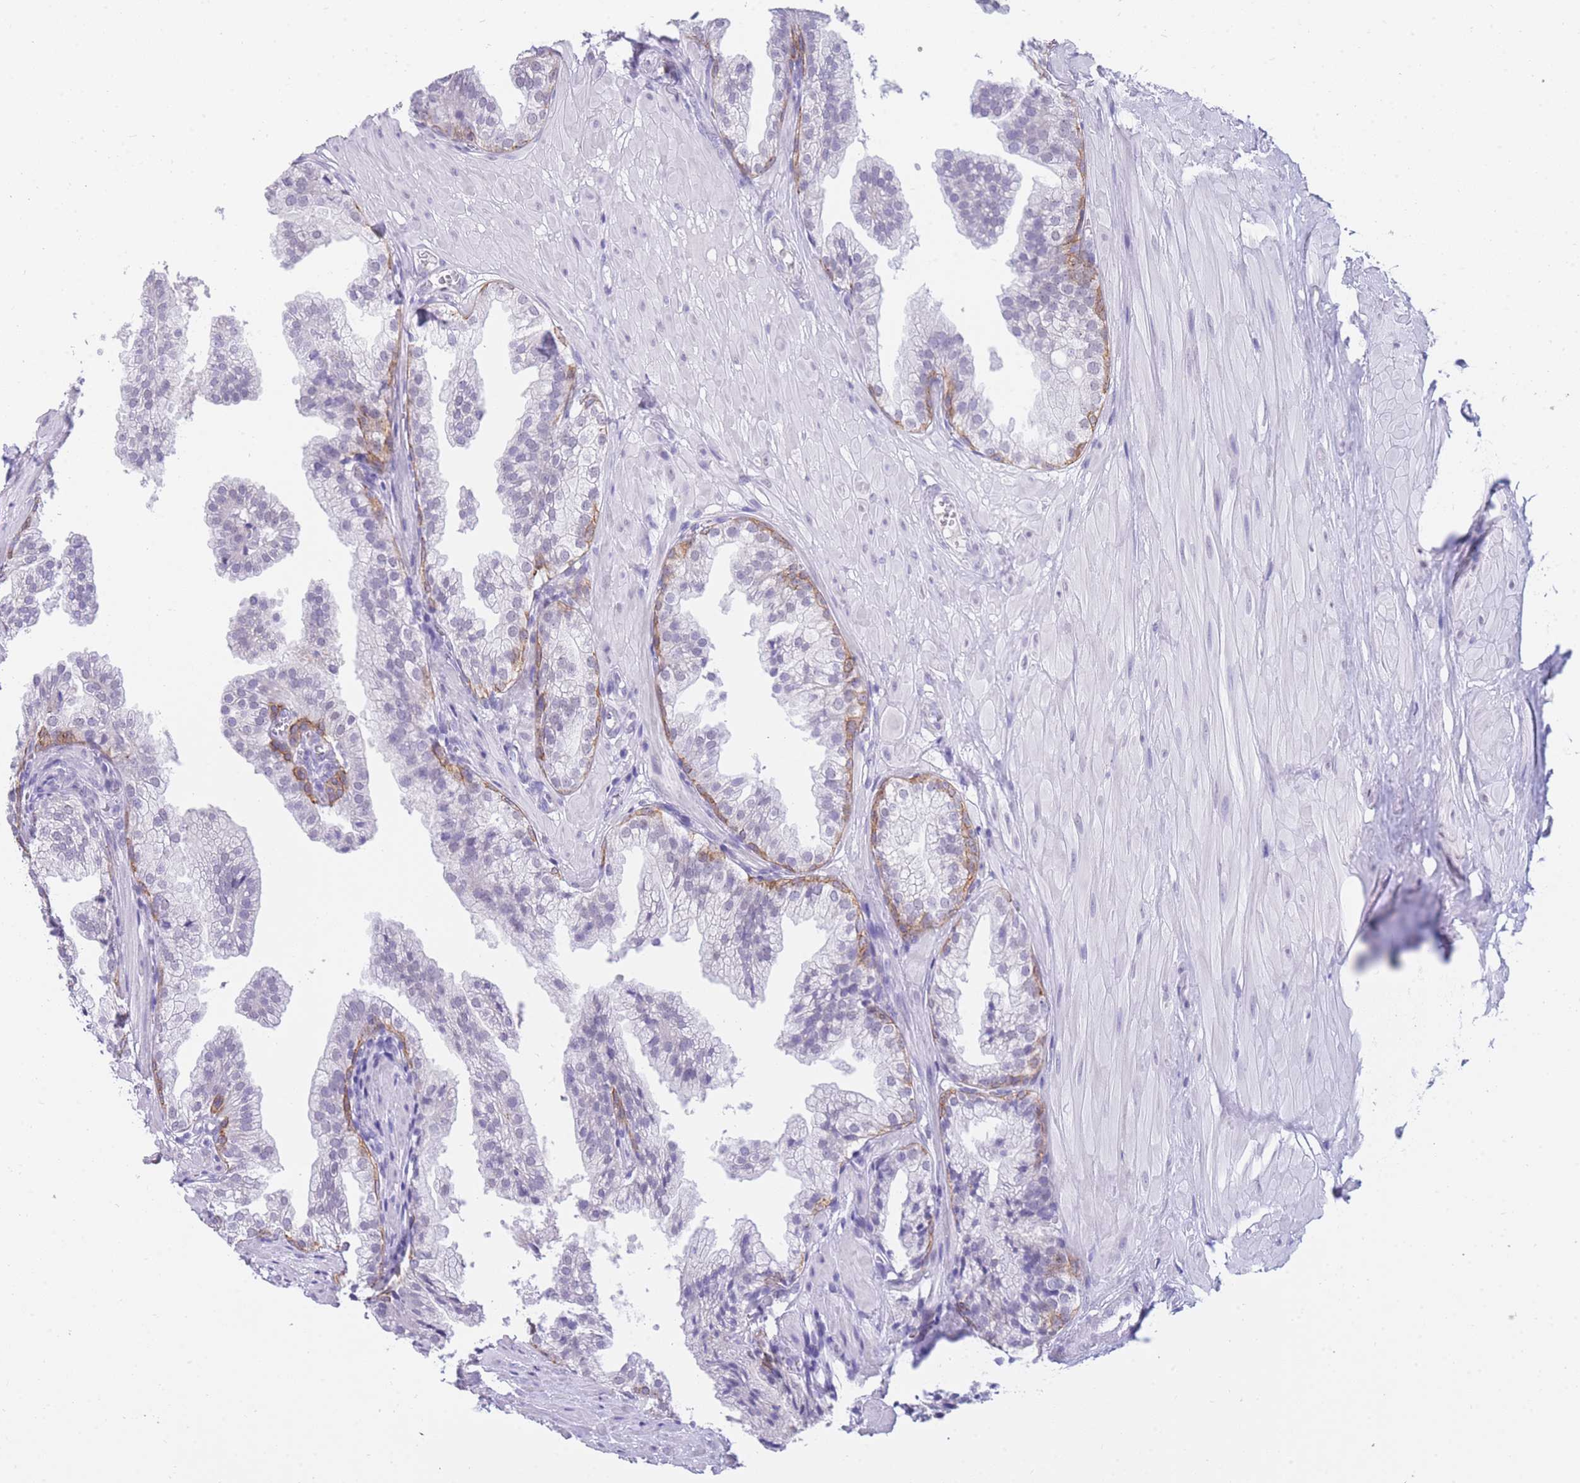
{"staining": {"intensity": "moderate", "quantity": "<25%", "location": "cytoplasmic/membranous"}, "tissue": "prostate", "cell_type": "Glandular cells", "image_type": "normal", "snomed": [{"axis": "morphology", "description": "Normal tissue, NOS"}, {"axis": "topography", "description": "Prostate"}, {"axis": "topography", "description": "Peripheral nerve tissue"}], "caption": "High-power microscopy captured an IHC histopathology image of benign prostate, revealing moderate cytoplasmic/membranous staining in approximately <25% of glandular cells.", "gene": "FRAT2", "patient": {"sex": "male", "age": 55}}